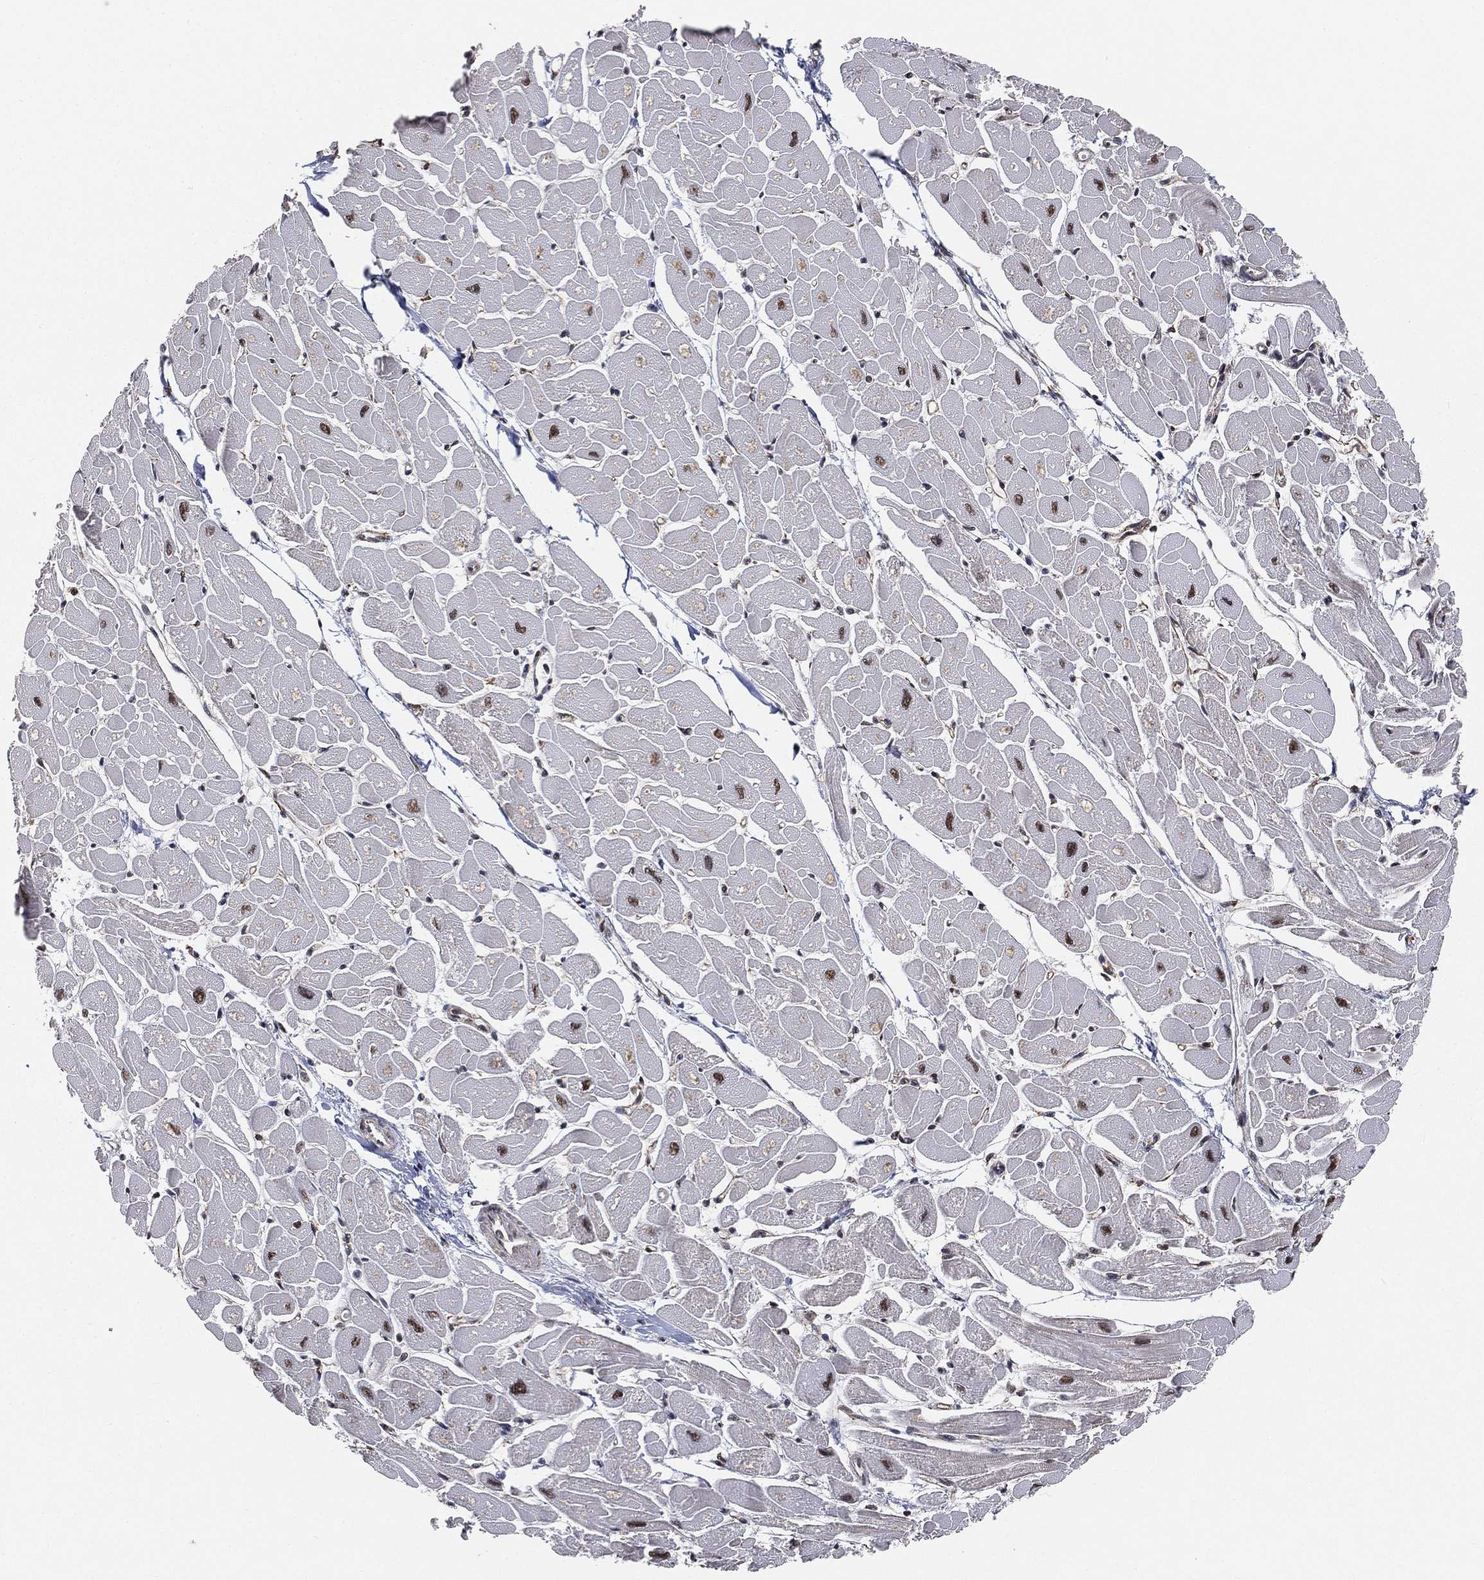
{"staining": {"intensity": "strong", "quantity": "25%-75%", "location": "nuclear"}, "tissue": "heart muscle", "cell_type": "Cardiomyocytes", "image_type": "normal", "snomed": [{"axis": "morphology", "description": "Normal tissue, NOS"}, {"axis": "topography", "description": "Heart"}], "caption": "An IHC image of benign tissue is shown. Protein staining in brown shows strong nuclear positivity in heart muscle within cardiomyocytes.", "gene": "RSRC2", "patient": {"sex": "male", "age": 57}}